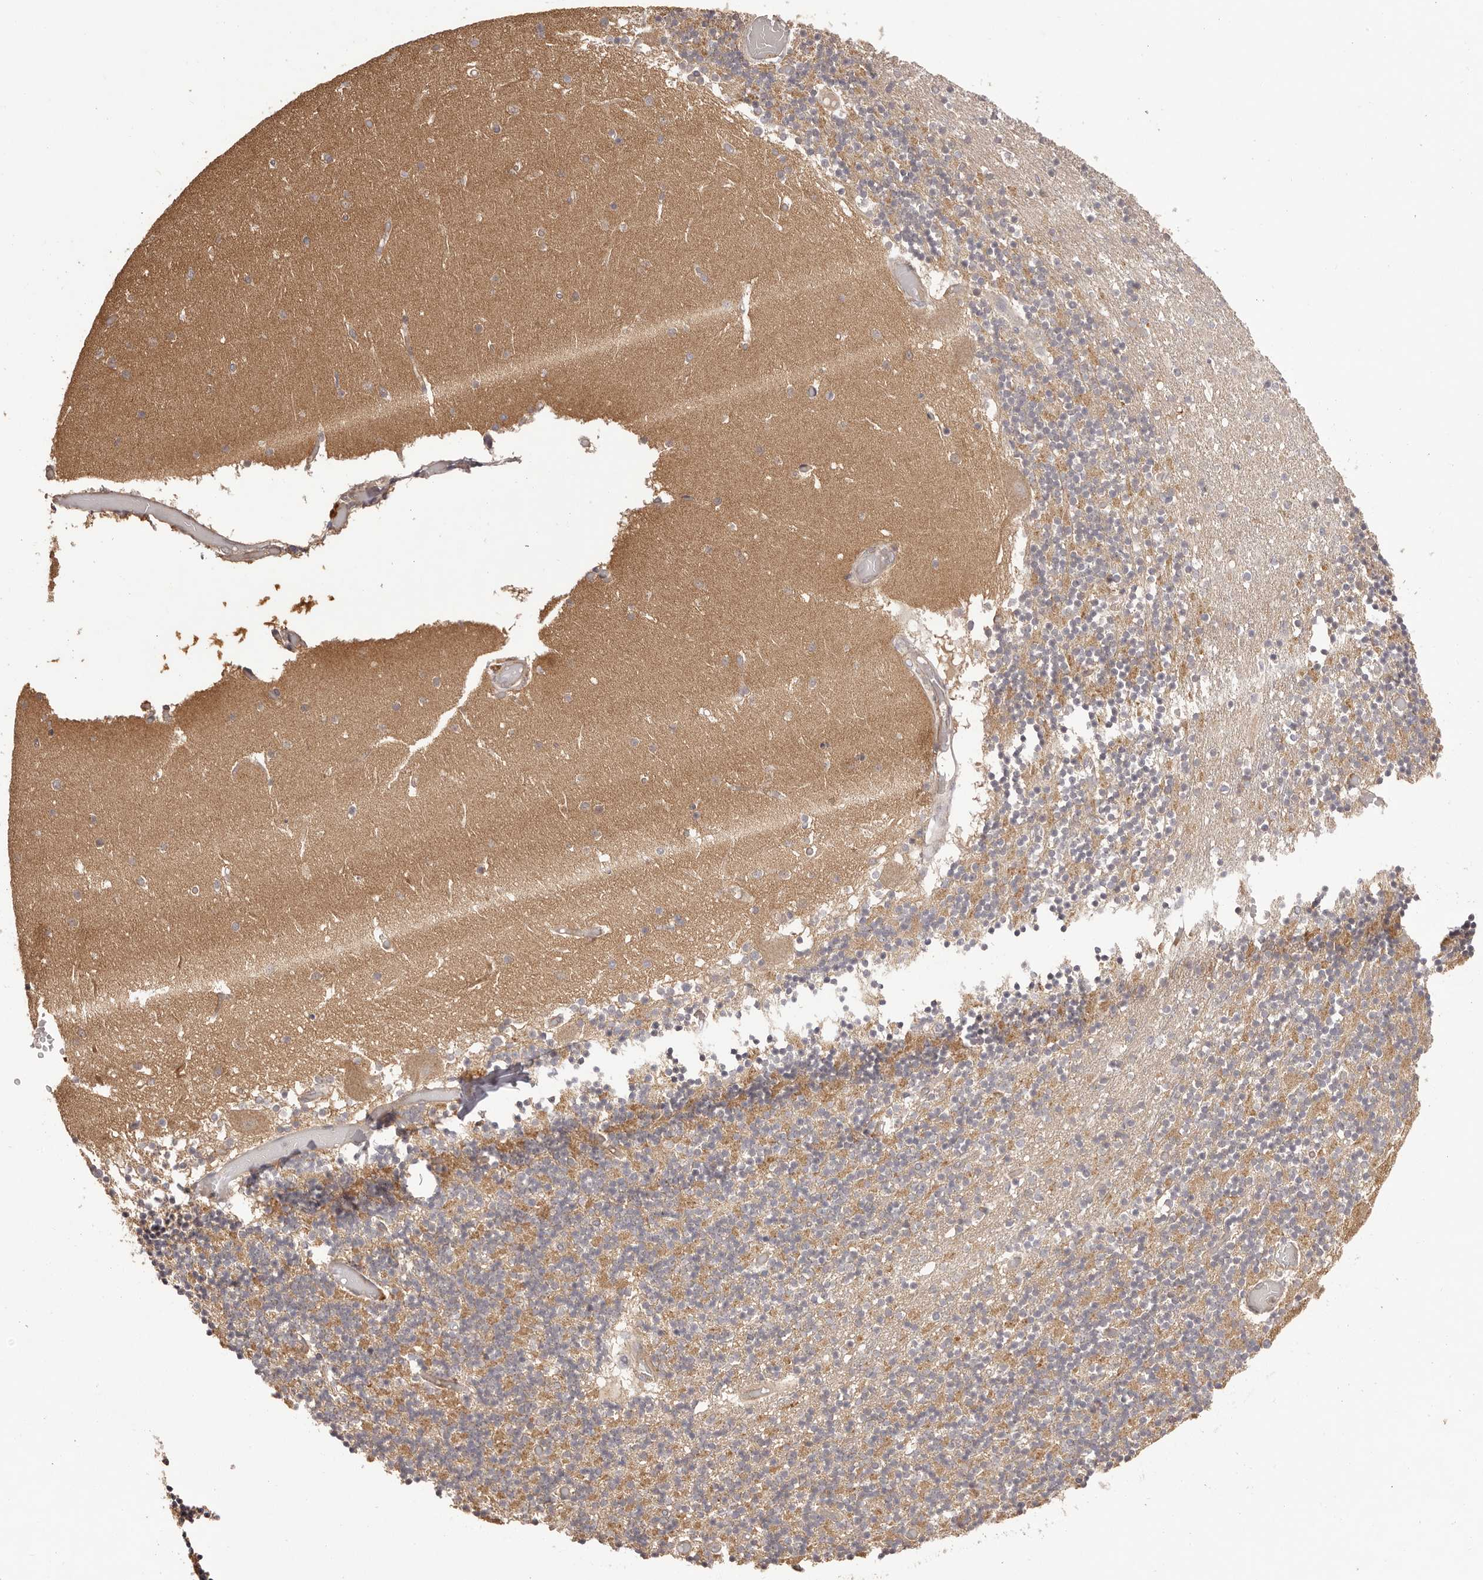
{"staining": {"intensity": "moderate", "quantity": "25%-75%", "location": "cytoplasmic/membranous"}, "tissue": "cerebellum", "cell_type": "Cells in granular layer", "image_type": "normal", "snomed": [{"axis": "morphology", "description": "Normal tissue, NOS"}, {"axis": "topography", "description": "Cerebellum"}], "caption": "Cells in granular layer demonstrate medium levels of moderate cytoplasmic/membranous positivity in about 25%-75% of cells in unremarkable human cerebellum. (DAB IHC with brightfield microscopy, high magnification).", "gene": "UBR2", "patient": {"sex": "female", "age": 28}}